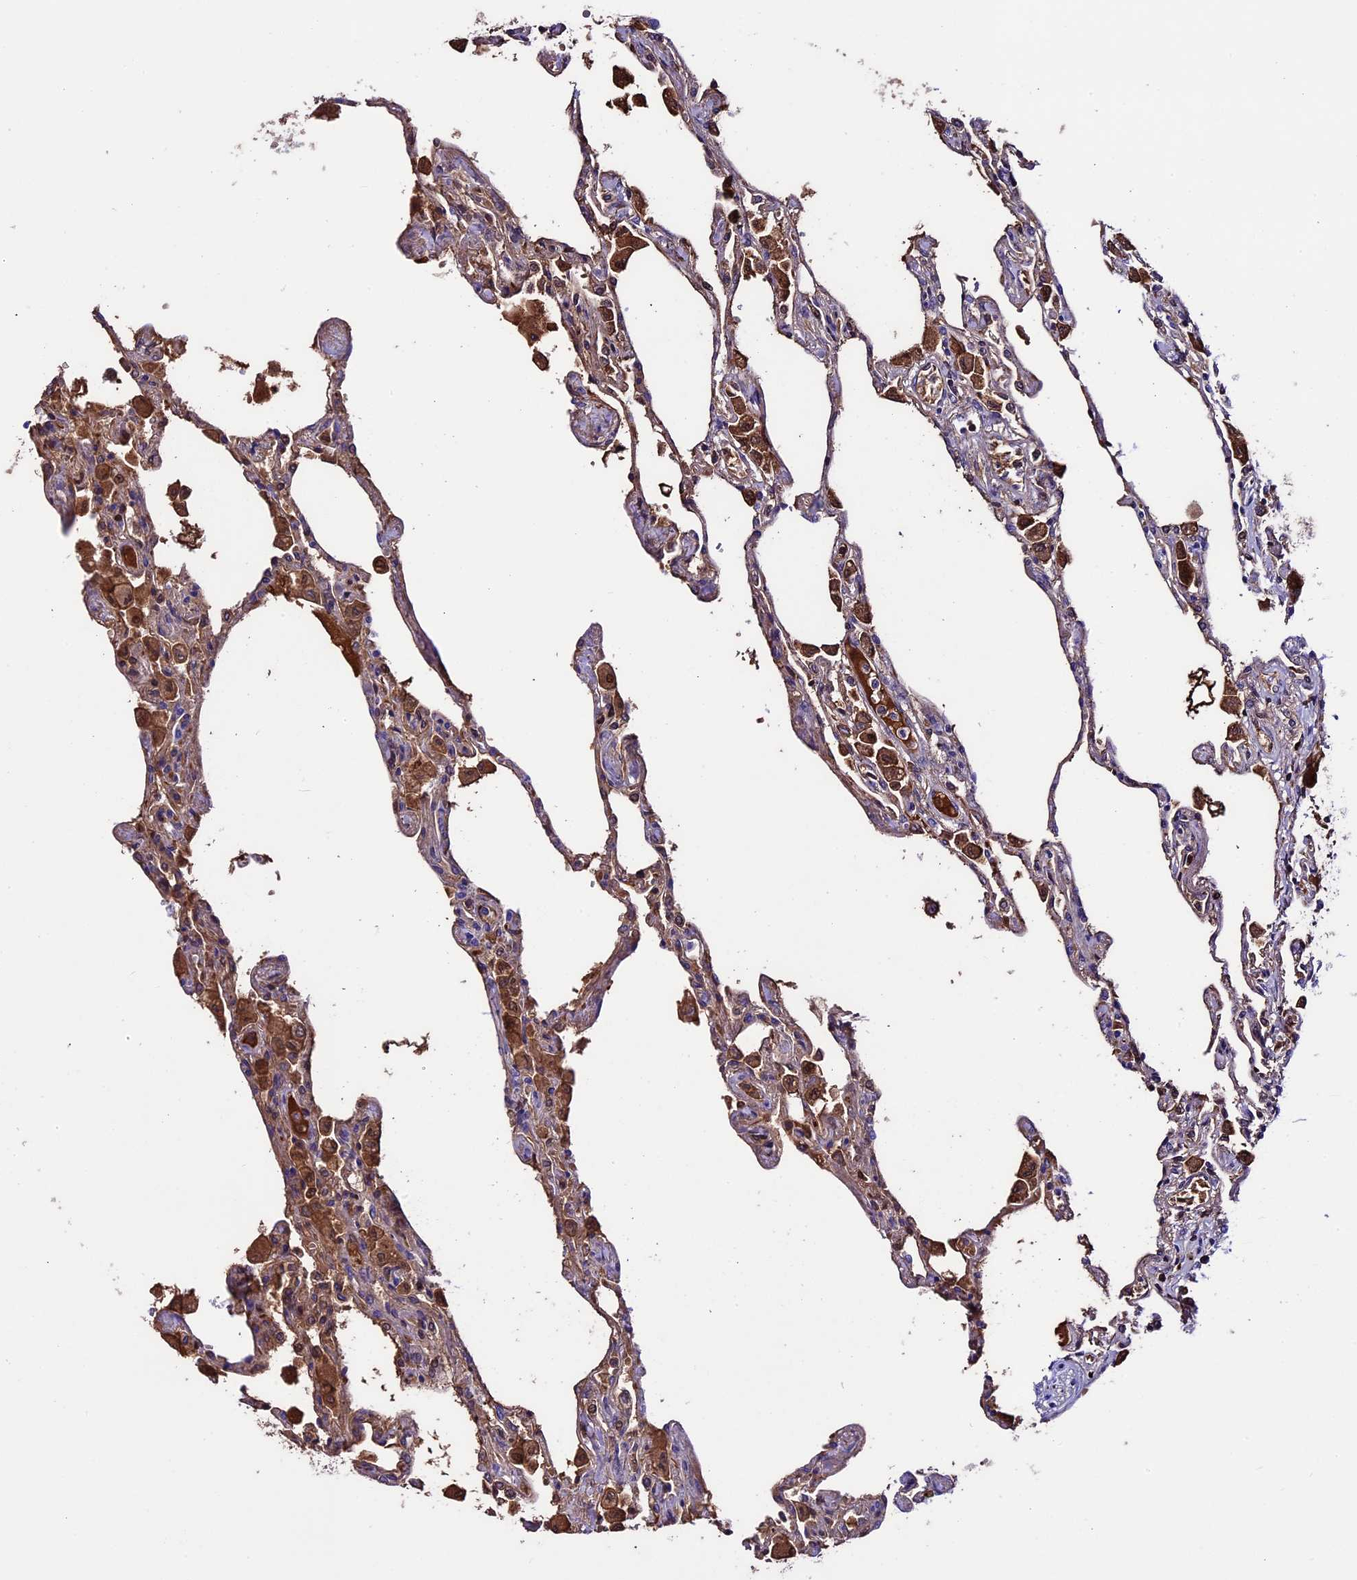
{"staining": {"intensity": "moderate", "quantity": "25%-75%", "location": "cytoplasmic/membranous"}, "tissue": "lung", "cell_type": "Alveolar cells", "image_type": "normal", "snomed": [{"axis": "morphology", "description": "Normal tissue, NOS"}, {"axis": "topography", "description": "Bronchus"}, {"axis": "topography", "description": "Lung"}], "caption": "This is a micrograph of immunohistochemistry (IHC) staining of normal lung, which shows moderate positivity in the cytoplasmic/membranous of alveolar cells.", "gene": "TCP11L2", "patient": {"sex": "female", "age": 49}}